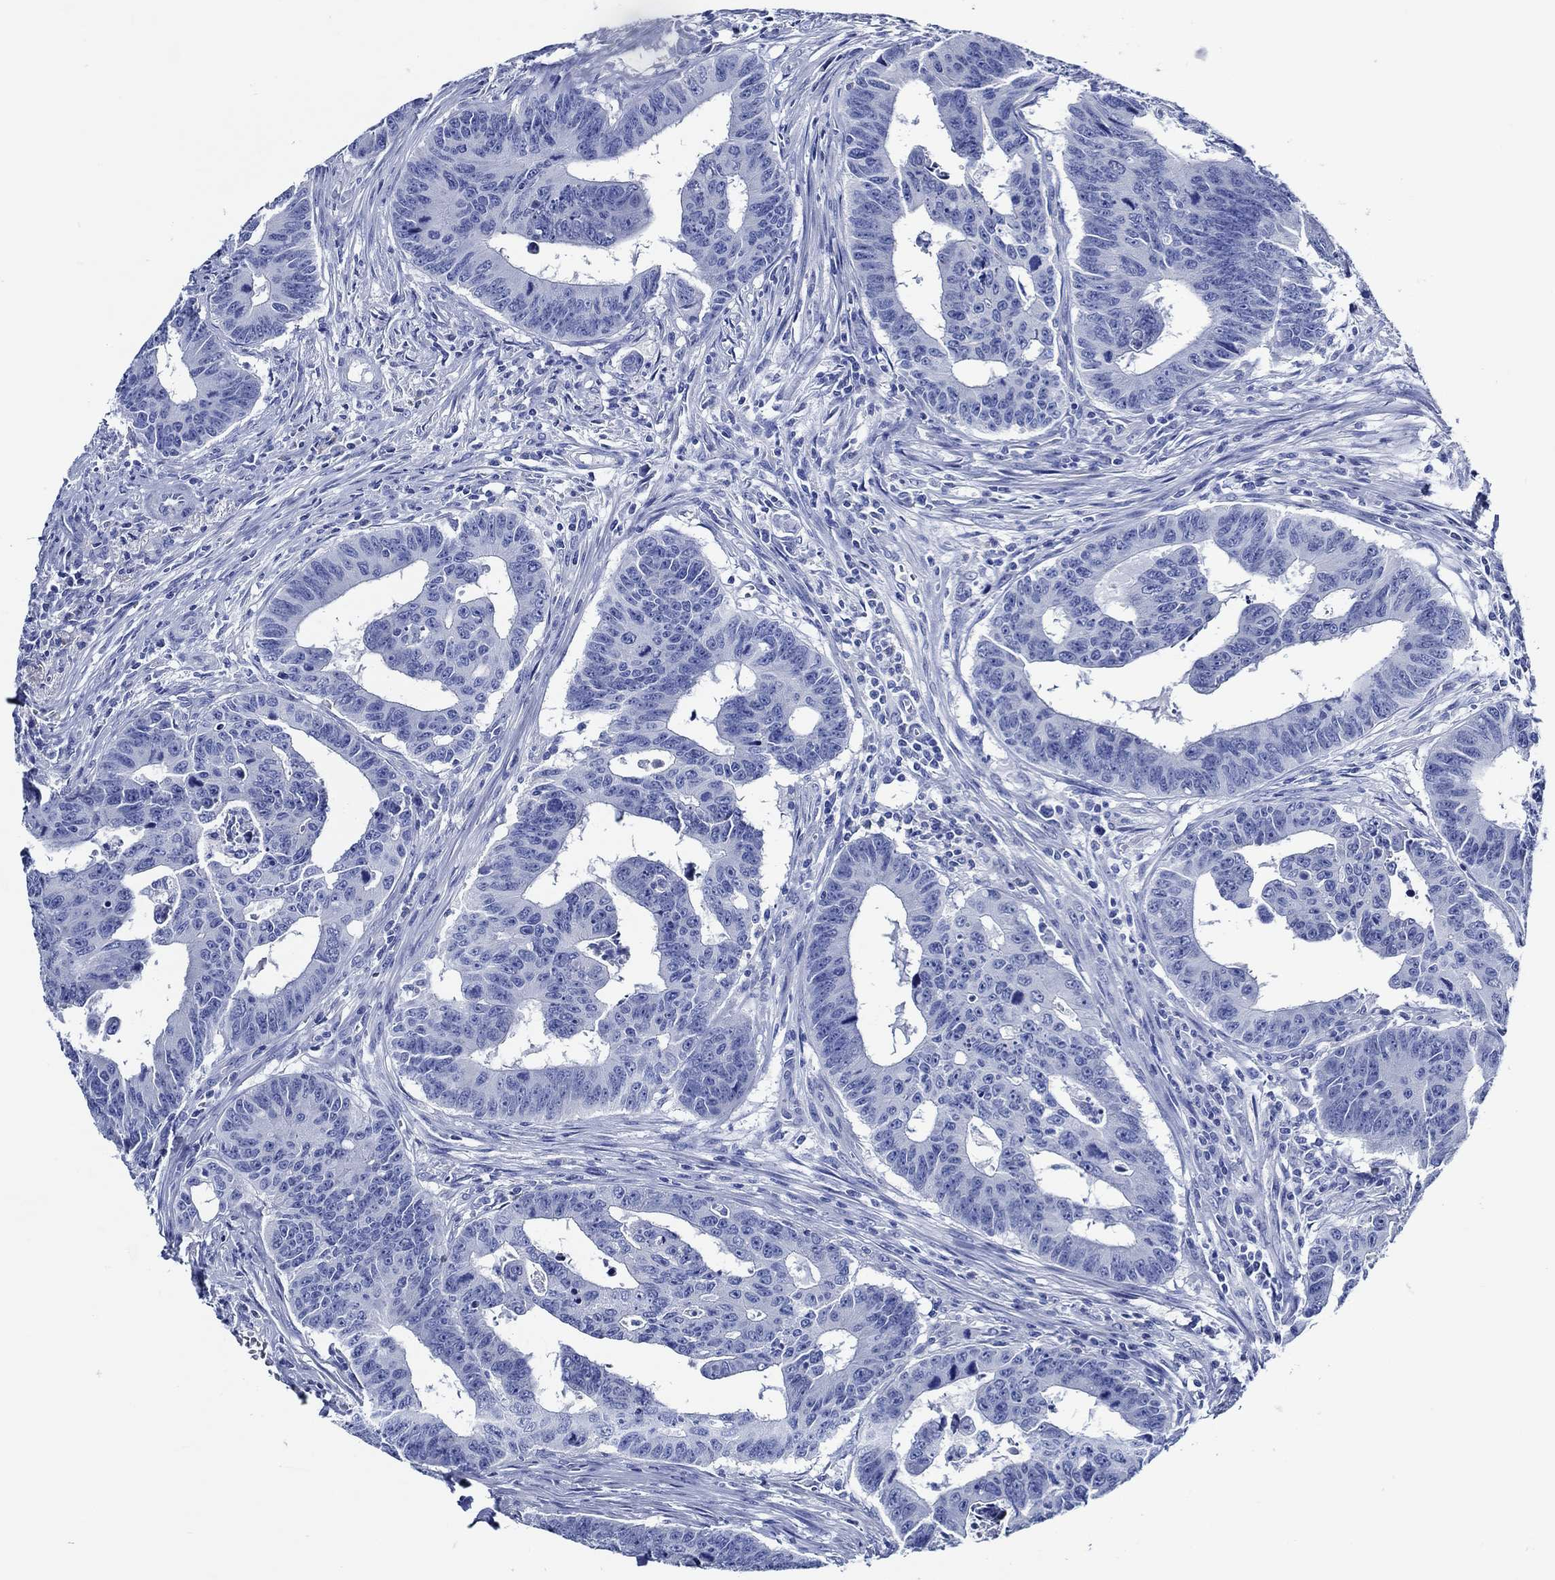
{"staining": {"intensity": "negative", "quantity": "none", "location": "none"}, "tissue": "colorectal cancer", "cell_type": "Tumor cells", "image_type": "cancer", "snomed": [{"axis": "morphology", "description": "Adenocarcinoma, NOS"}, {"axis": "topography", "description": "Appendix"}, {"axis": "topography", "description": "Colon"}, {"axis": "topography", "description": "Cecum"}, {"axis": "topography", "description": "Colon asc"}], "caption": "Immunohistochemistry of colorectal cancer shows no expression in tumor cells.", "gene": "WDR62", "patient": {"sex": "female", "age": 85}}